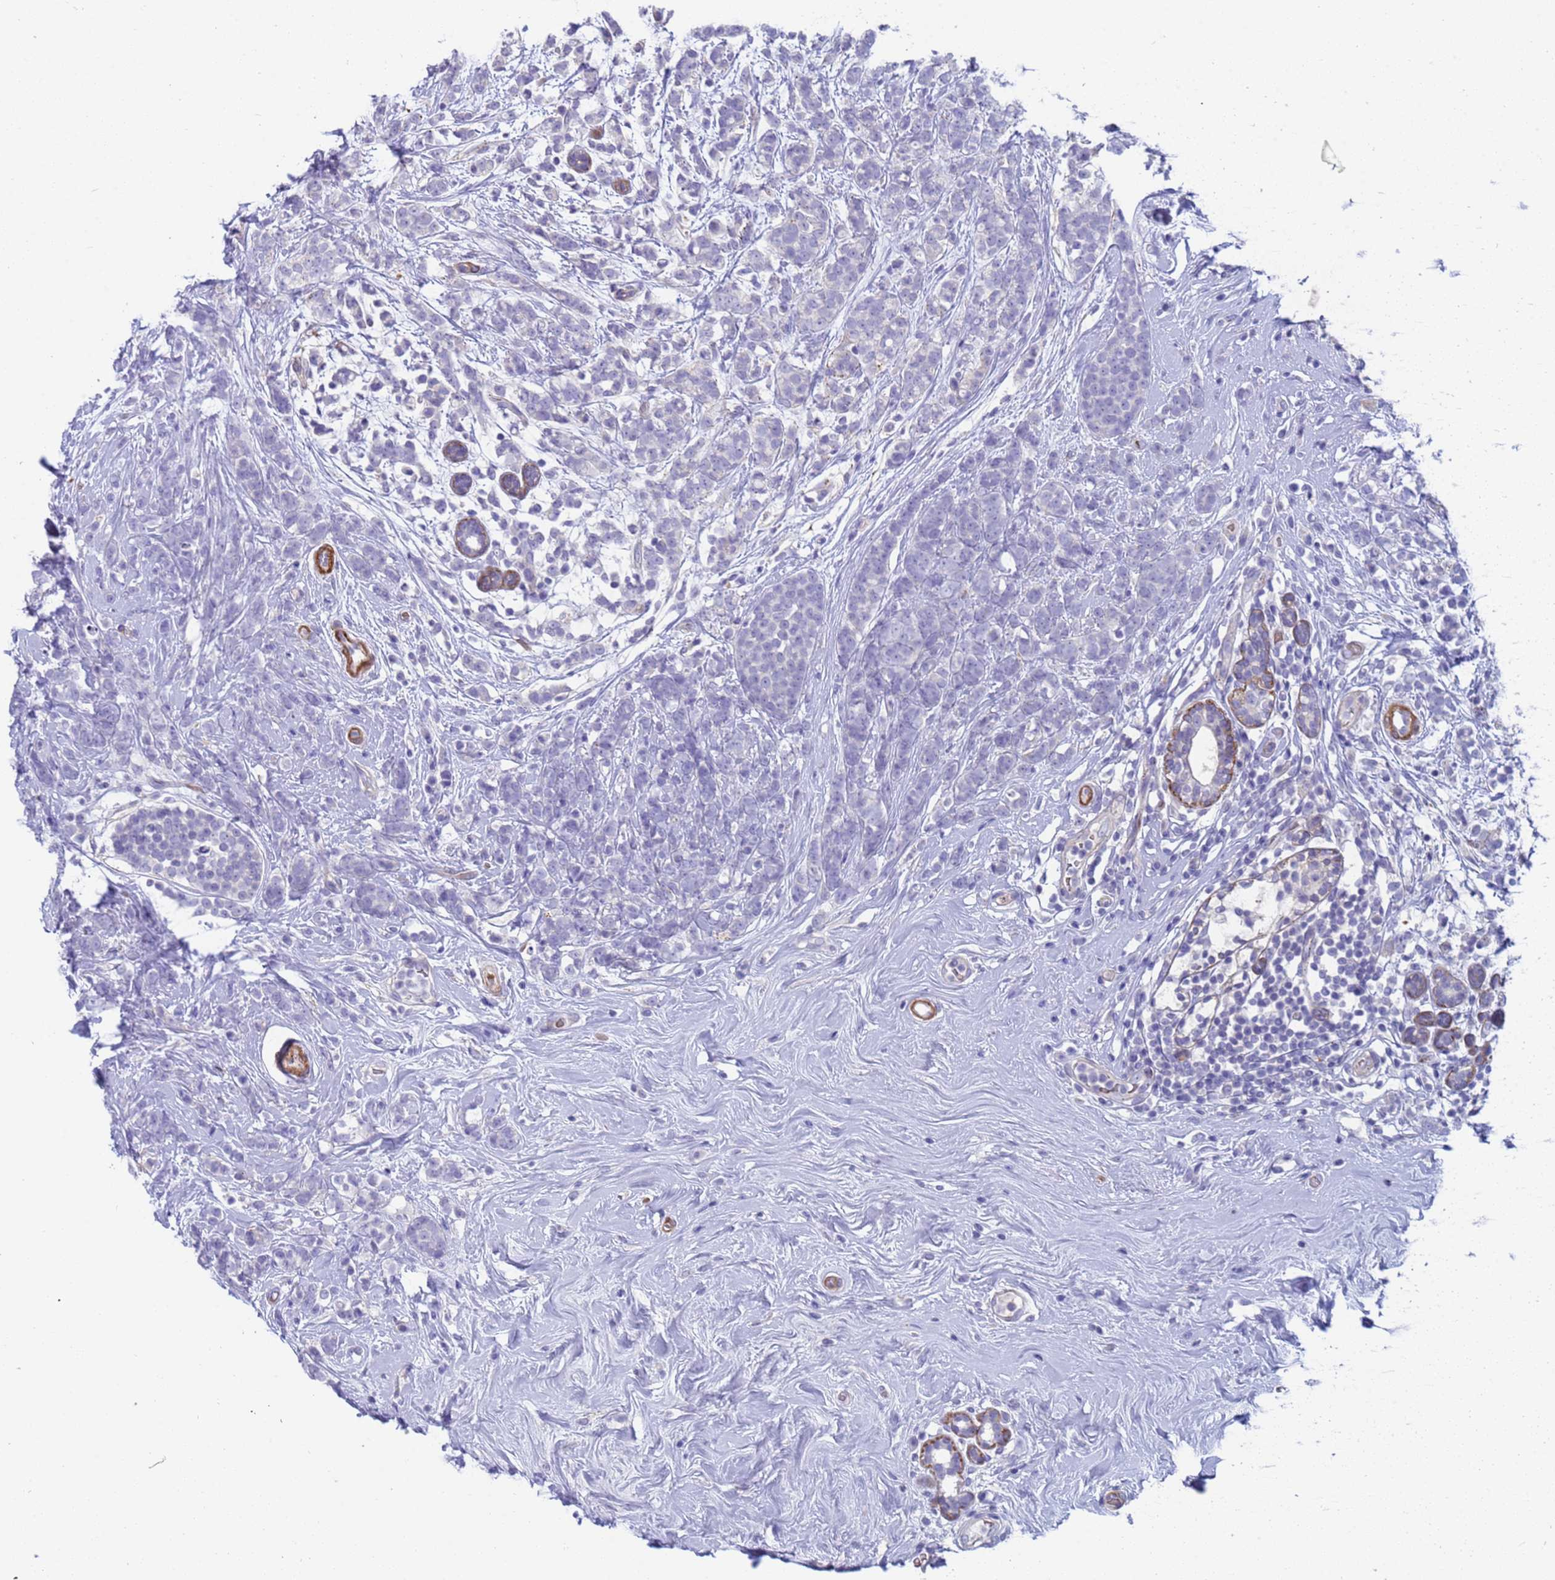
{"staining": {"intensity": "negative", "quantity": "none", "location": "none"}, "tissue": "breast cancer", "cell_type": "Tumor cells", "image_type": "cancer", "snomed": [{"axis": "morphology", "description": "Lobular carcinoma"}, {"axis": "topography", "description": "Breast"}], "caption": "An image of human breast cancer is negative for staining in tumor cells.", "gene": "KBTBD3", "patient": {"sex": "female", "age": 58}}